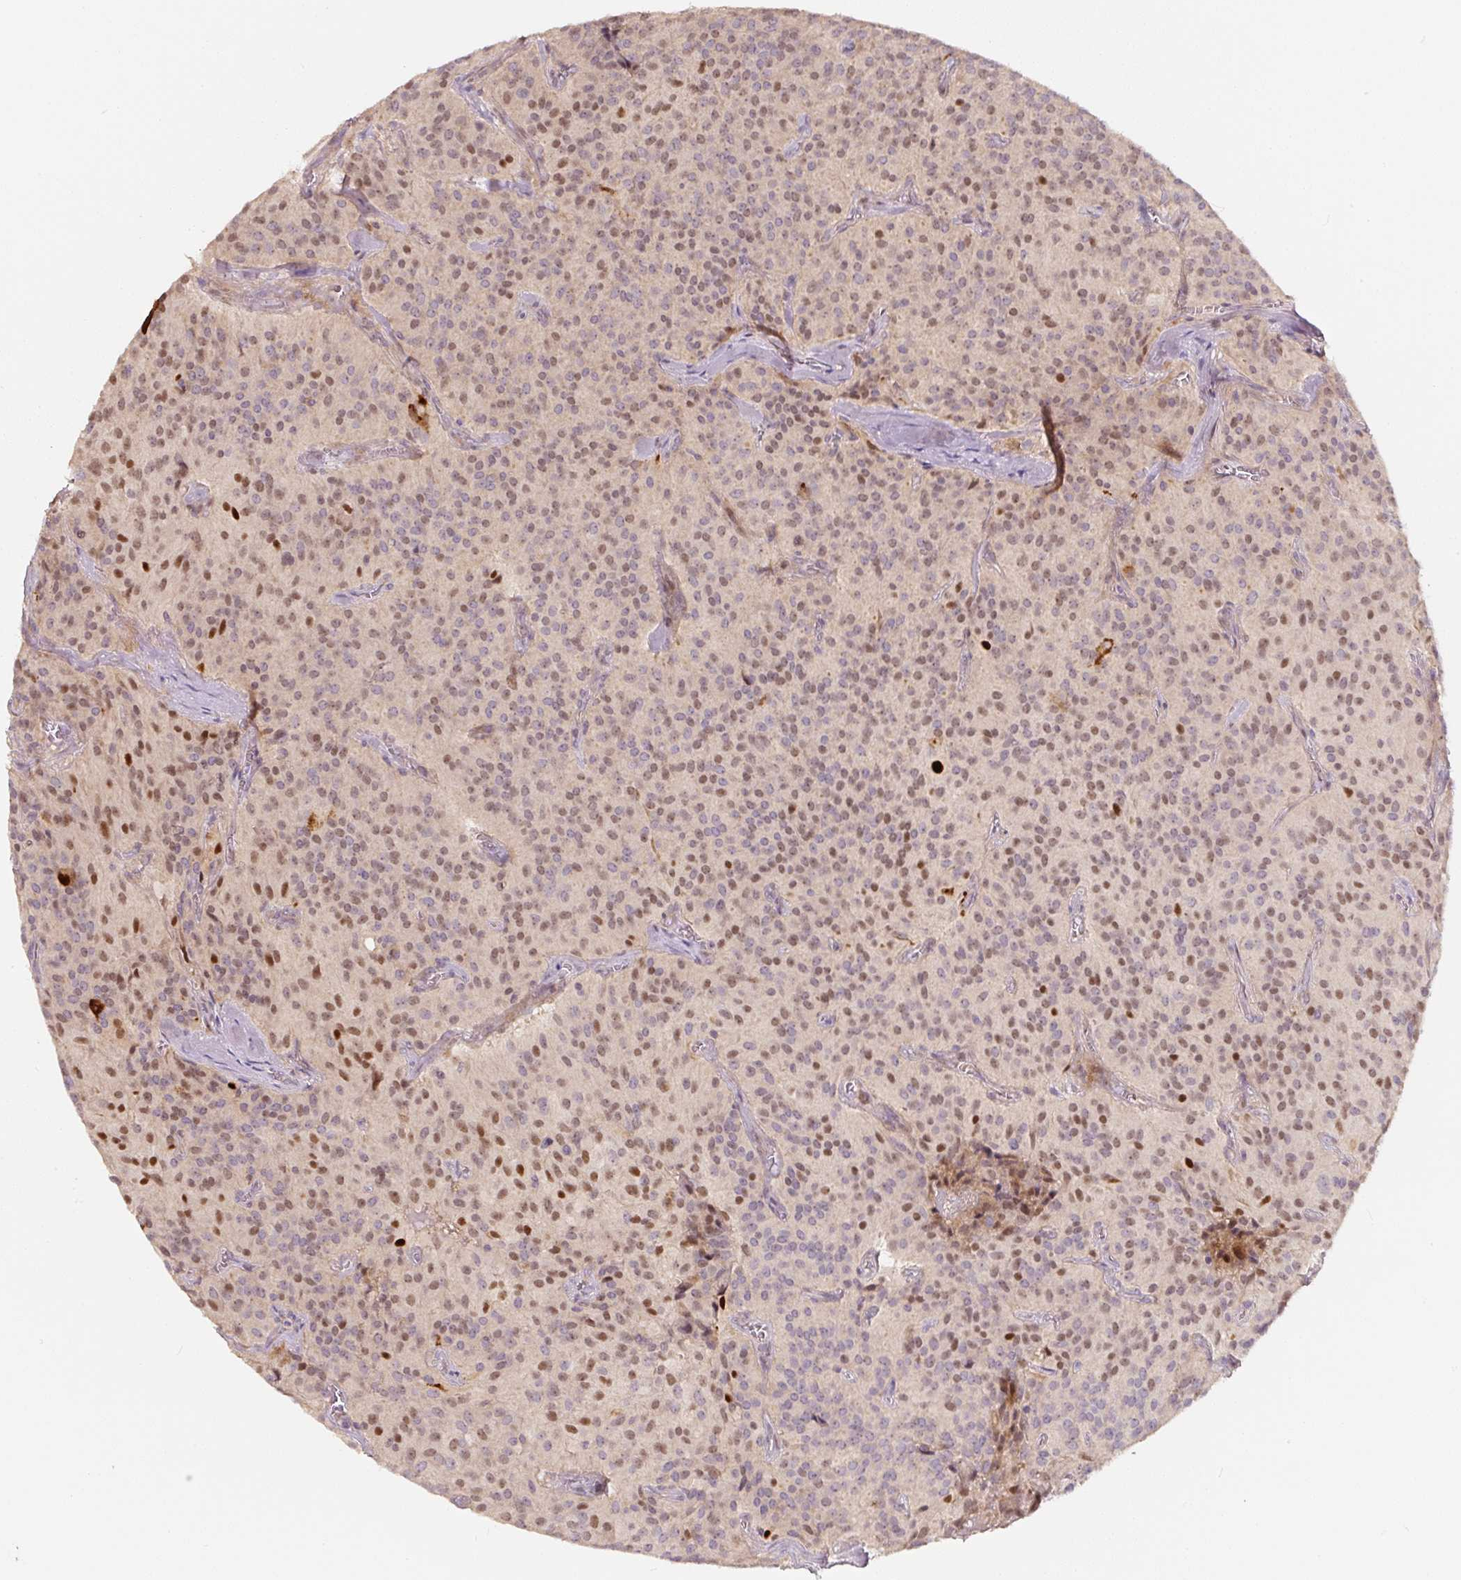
{"staining": {"intensity": "moderate", "quantity": ">75%", "location": "nuclear"}, "tissue": "glioma", "cell_type": "Tumor cells", "image_type": "cancer", "snomed": [{"axis": "morphology", "description": "Glioma, malignant, Low grade"}, {"axis": "topography", "description": "Brain"}], "caption": "Protein expression by IHC displays moderate nuclear staining in about >75% of tumor cells in glioma.", "gene": "PWWP3B", "patient": {"sex": "male", "age": 42}}